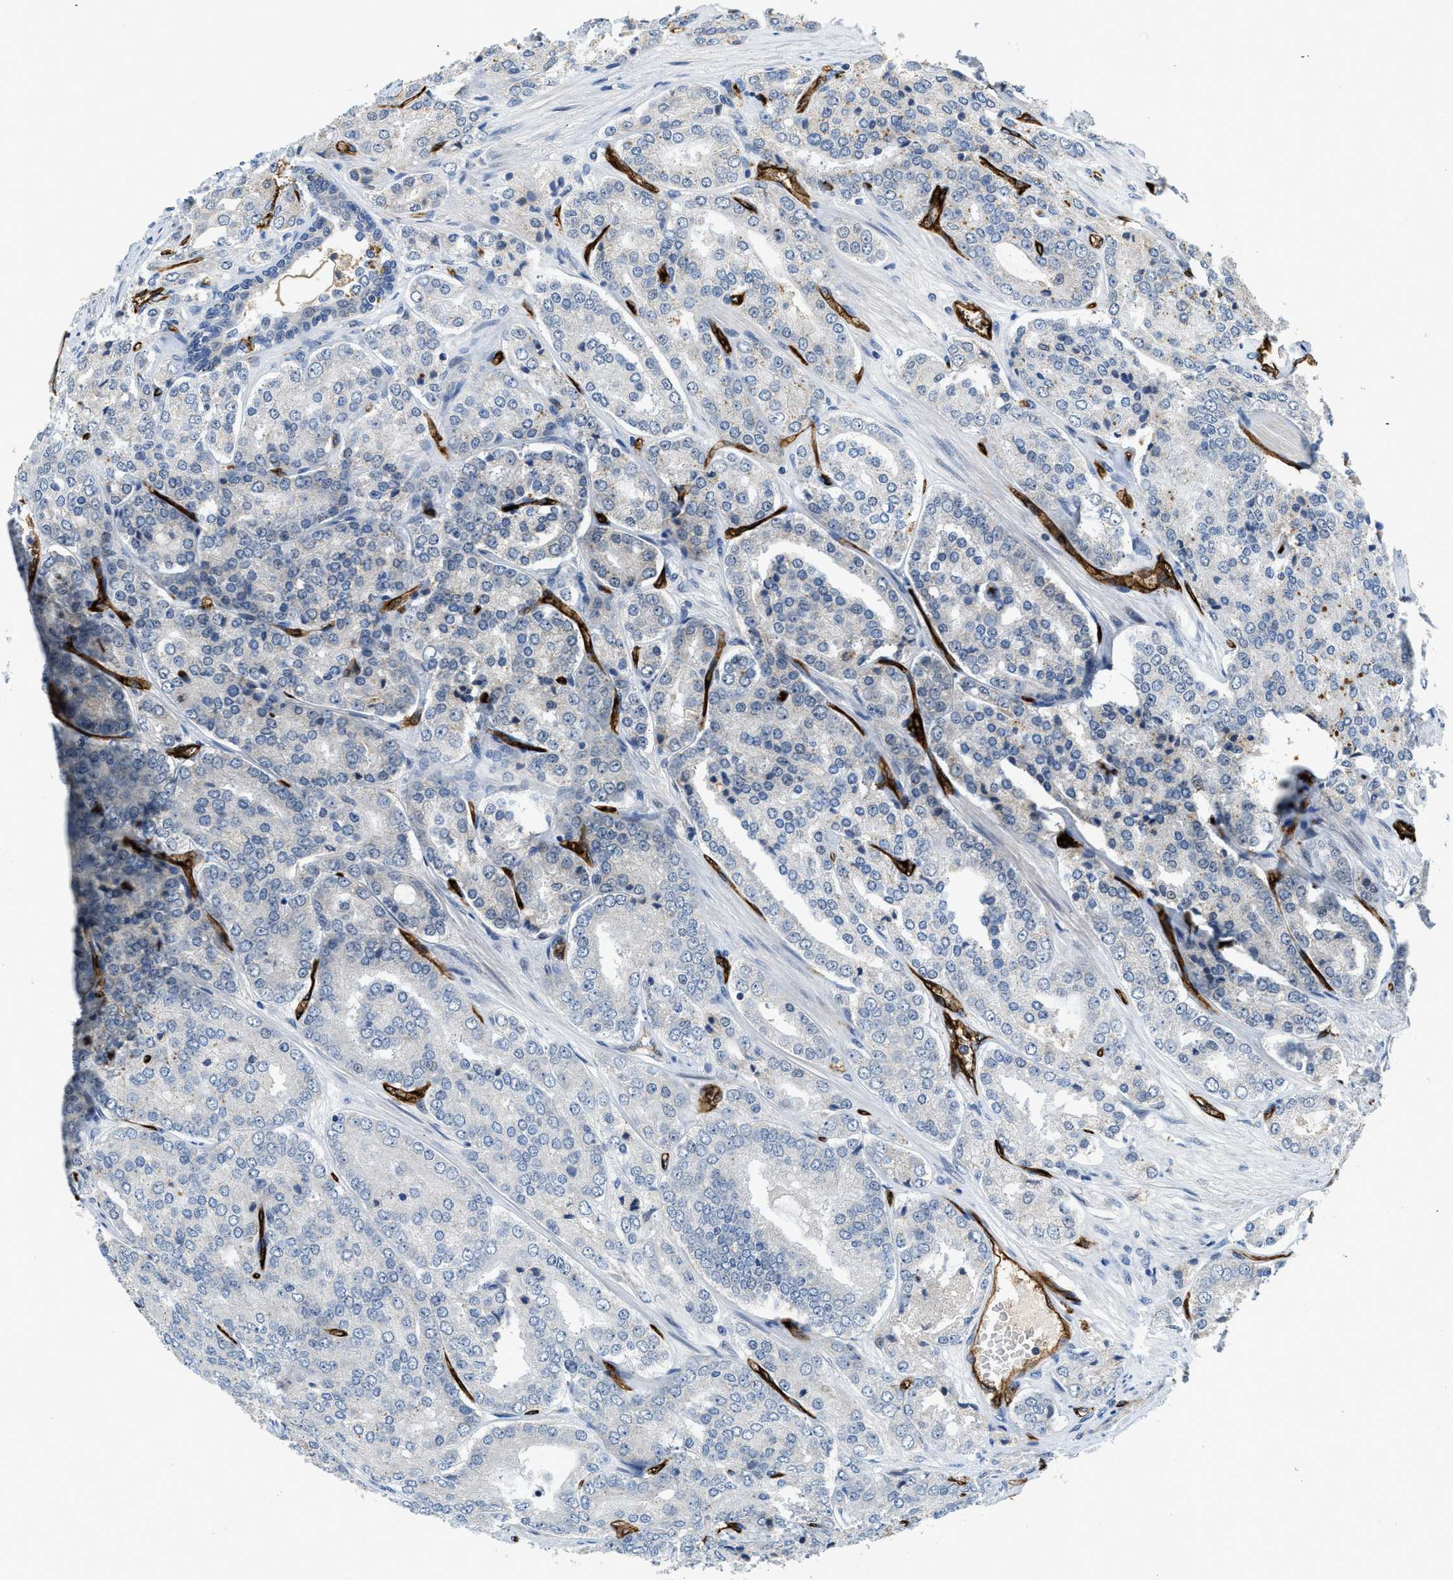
{"staining": {"intensity": "negative", "quantity": "none", "location": "none"}, "tissue": "prostate cancer", "cell_type": "Tumor cells", "image_type": "cancer", "snomed": [{"axis": "morphology", "description": "Adenocarcinoma, High grade"}, {"axis": "topography", "description": "Prostate"}], "caption": "The immunohistochemistry (IHC) photomicrograph has no significant positivity in tumor cells of prostate adenocarcinoma (high-grade) tissue.", "gene": "SLCO2A1", "patient": {"sex": "male", "age": 65}}